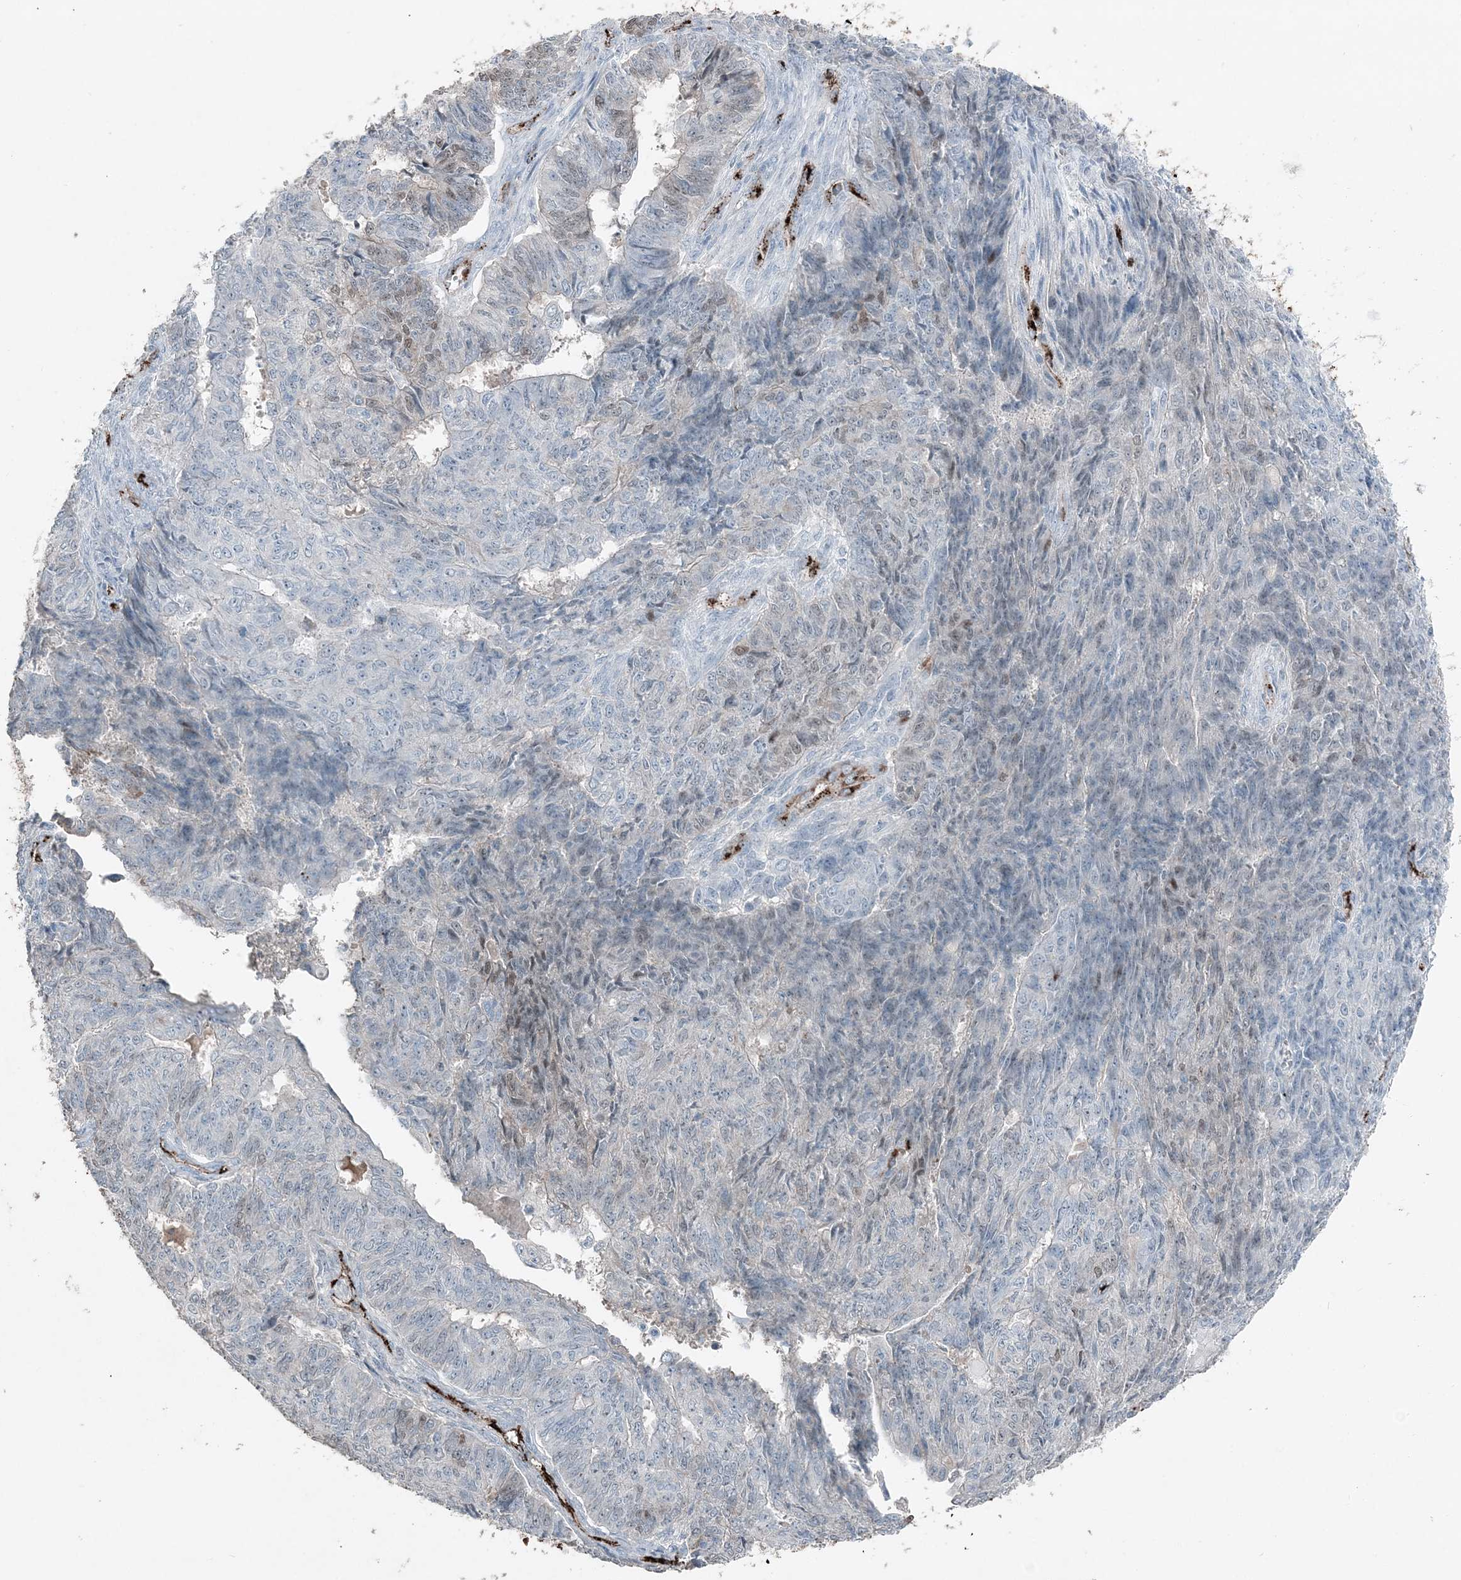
{"staining": {"intensity": "negative", "quantity": "none", "location": "none"}, "tissue": "endometrial cancer", "cell_type": "Tumor cells", "image_type": "cancer", "snomed": [{"axis": "morphology", "description": "Adenocarcinoma, NOS"}, {"axis": "topography", "description": "Endometrium"}], "caption": "Photomicrograph shows no significant protein expression in tumor cells of endometrial cancer.", "gene": "ELOVL7", "patient": {"sex": "female", "age": 32}}